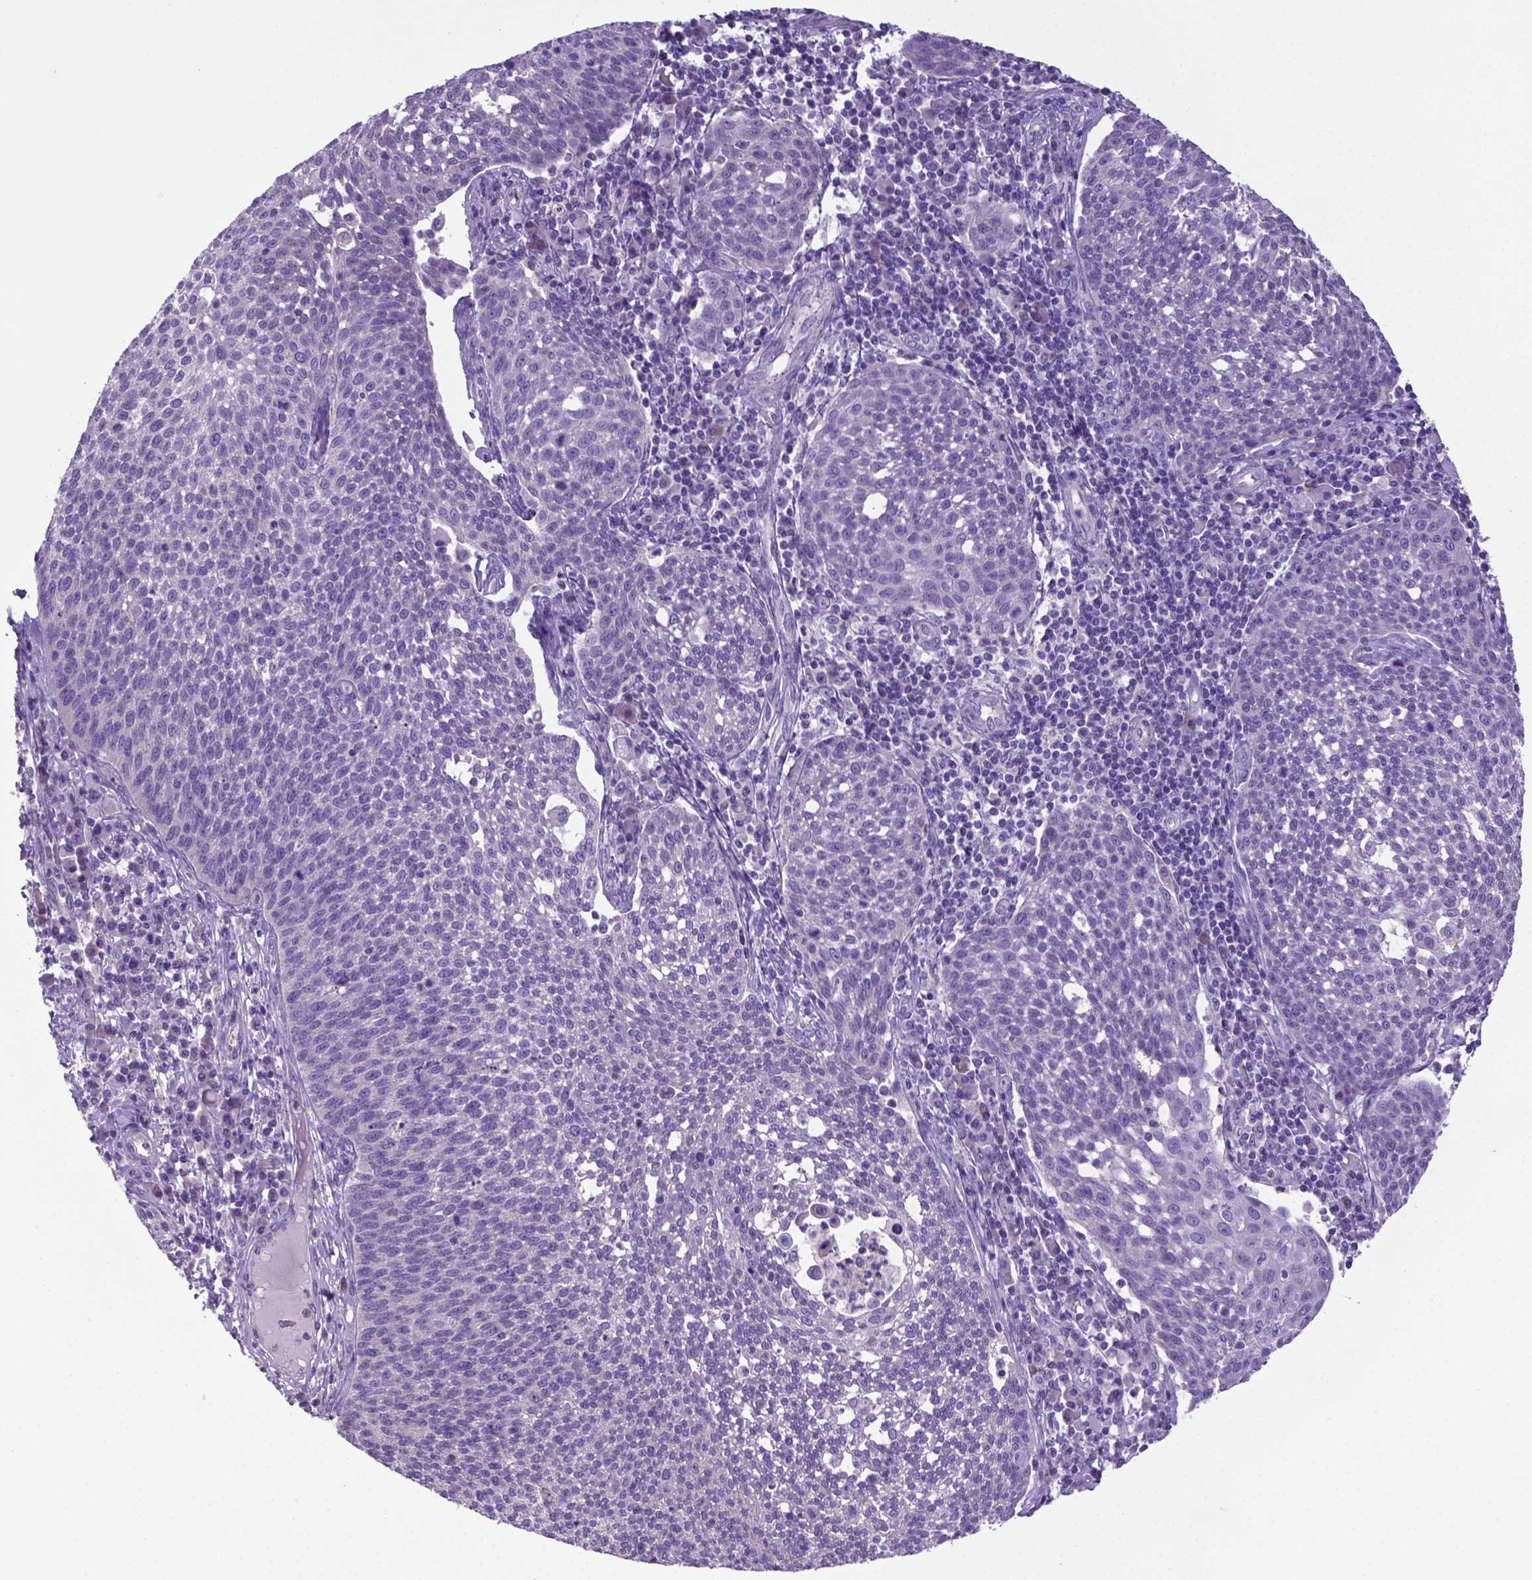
{"staining": {"intensity": "negative", "quantity": "none", "location": "none"}, "tissue": "cervical cancer", "cell_type": "Tumor cells", "image_type": "cancer", "snomed": [{"axis": "morphology", "description": "Squamous cell carcinoma, NOS"}, {"axis": "topography", "description": "Cervix"}], "caption": "The micrograph reveals no staining of tumor cells in cervical cancer (squamous cell carcinoma).", "gene": "ADRA2B", "patient": {"sex": "female", "age": 34}}